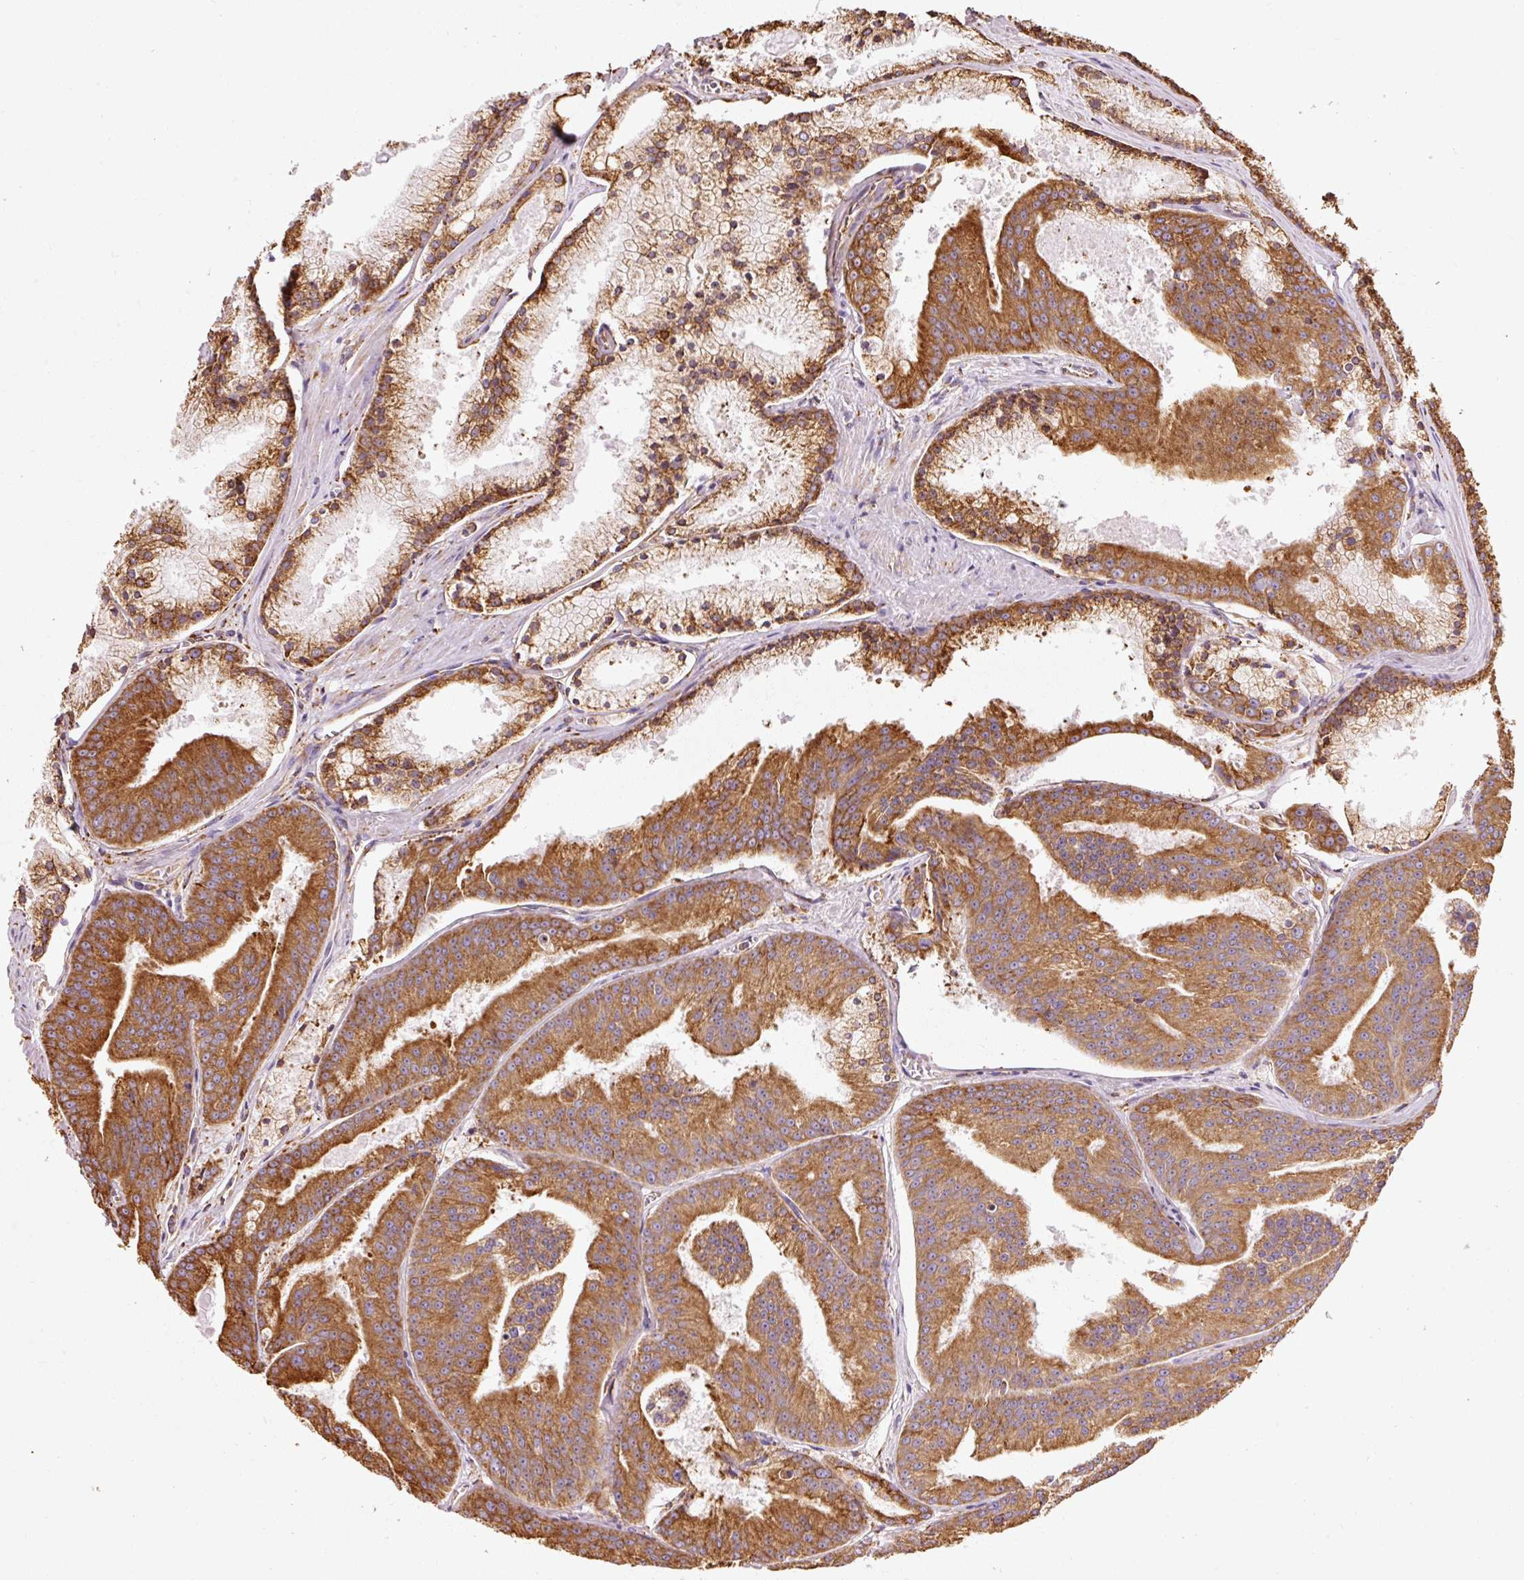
{"staining": {"intensity": "strong", "quantity": ">75%", "location": "cytoplasmic/membranous"}, "tissue": "prostate cancer", "cell_type": "Tumor cells", "image_type": "cancer", "snomed": [{"axis": "morphology", "description": "Adenocarcinoma, High grade"}, {"axis": "topography", "description": "Prostate"}], "caption": "DAB immunohistochemical staining of prostate cancer (high-grade adenocarcinoma) reveals strong cytoplasmic/membranous protein staining in approximately >75% of tumor cells. (DAB (3,3'-diaminobenzidine) = brown stain, brightfield microscopy at high magnification).", "gene": "KLC1", "patient": {"sex": "male", "age": 61}}